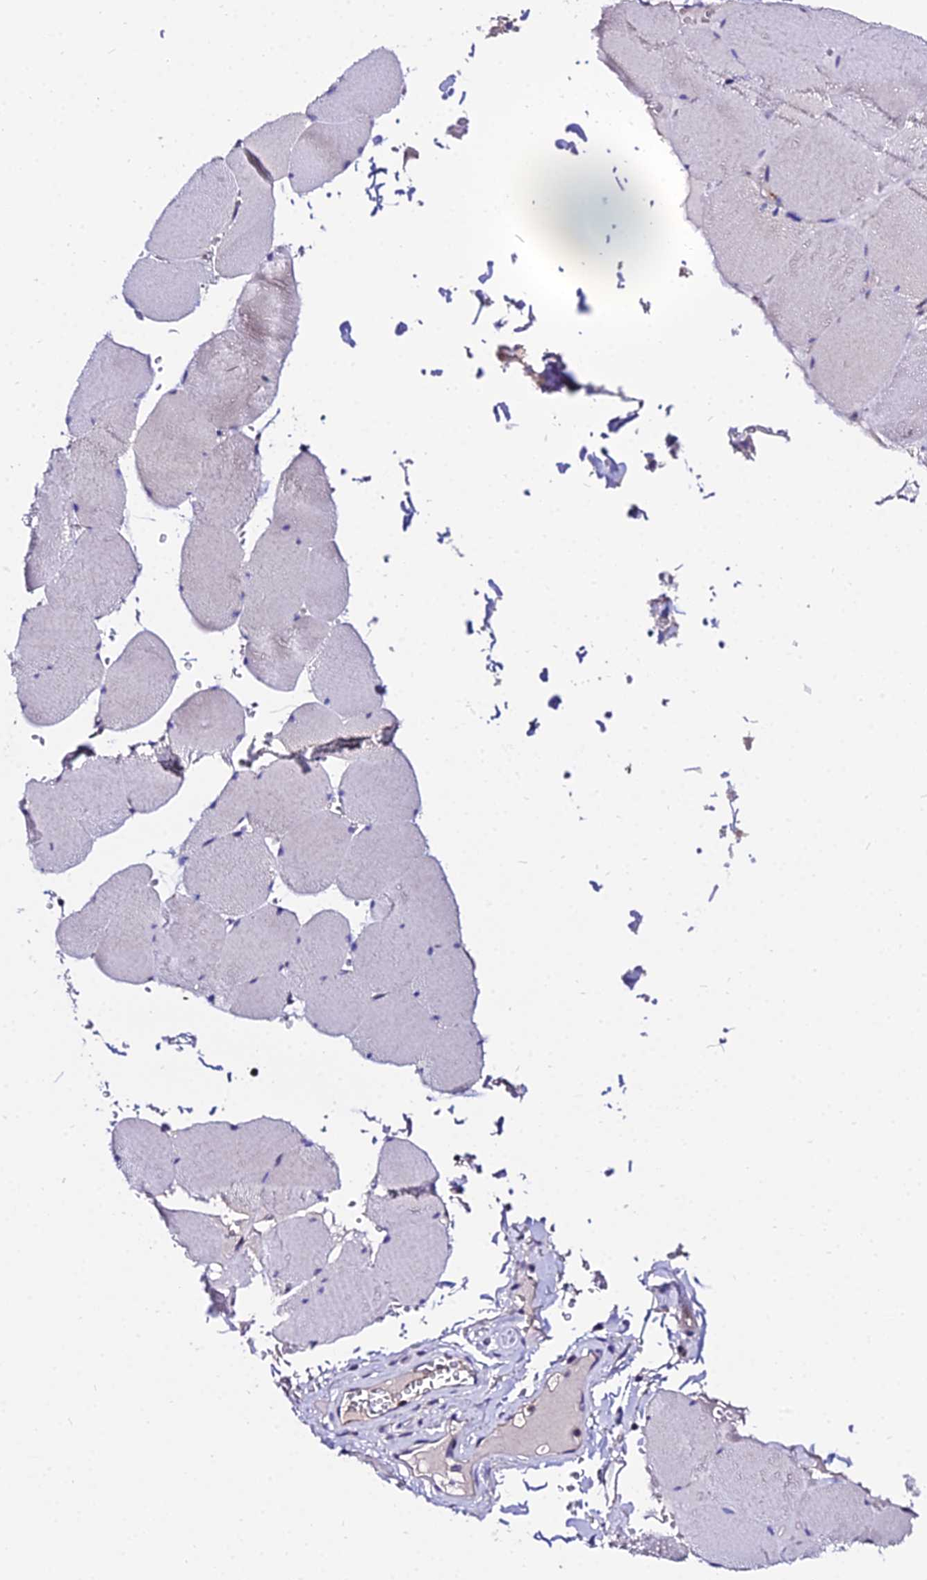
{"staining": {"intensity": "negative", "quantity": "none", "location": "none"}, "tissue": "skeletal muscle", "cell_type": "Myocytes", "image_type": "normal", "snomed": [{"axis": "morphology", "description": "Normal tissue, NOS"}, {"axis": "topography", "description": "Skeletal muscle"}, {"axis": "topography", "description": "Head-Neck"}], "caption": "Immunohistochemistry (IHC) photomicrograph of unremarkable human skeletal muscle stained for a protein (brown), which reveals no expression in myocytes.", "gene": "SHQ1", "patient": {"sex": "male", "age": 66}}